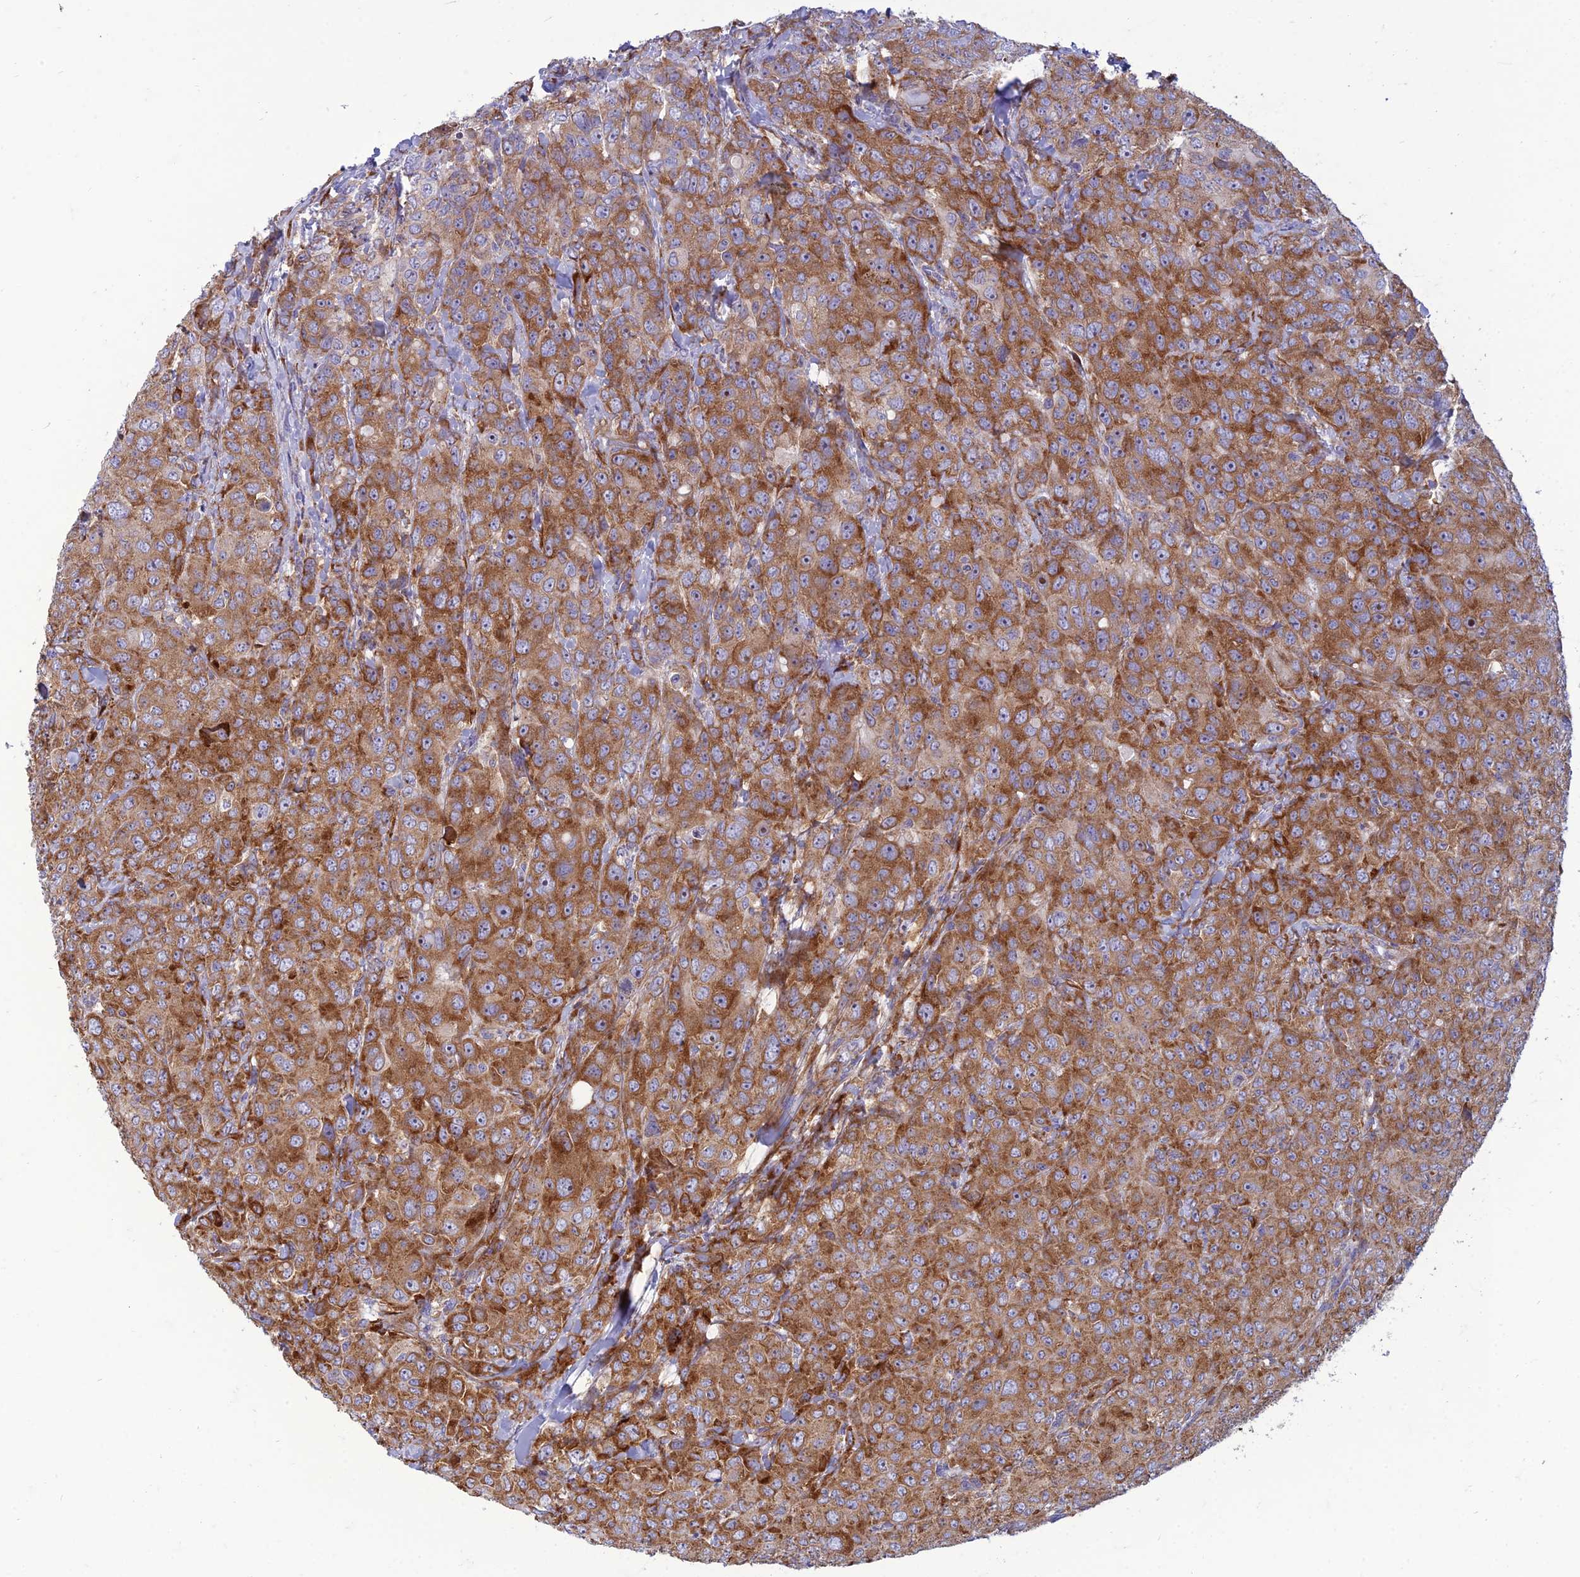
{"staining": {"intensity": "moderate", "quantity": ">75%", "location": "cytoplasmic/membranous"}, "tissue": "breast cancer", "cell_type": "Tumor cells", "image_type": "cancer", "snomed": [{"axis": "morphology", "description": "Duct carcinoma"}, {"axis": "topography", "description": "Breast"}], "caption": "This is a micrograph of immunohistochemistry (IHC) staining of breast cancer, which shows moderate positivity in the cytoplasmic/membranous of tumor cells.", "gene": "RPL17-C18orf32", "patient": {"sex": "female", "age": 43}}